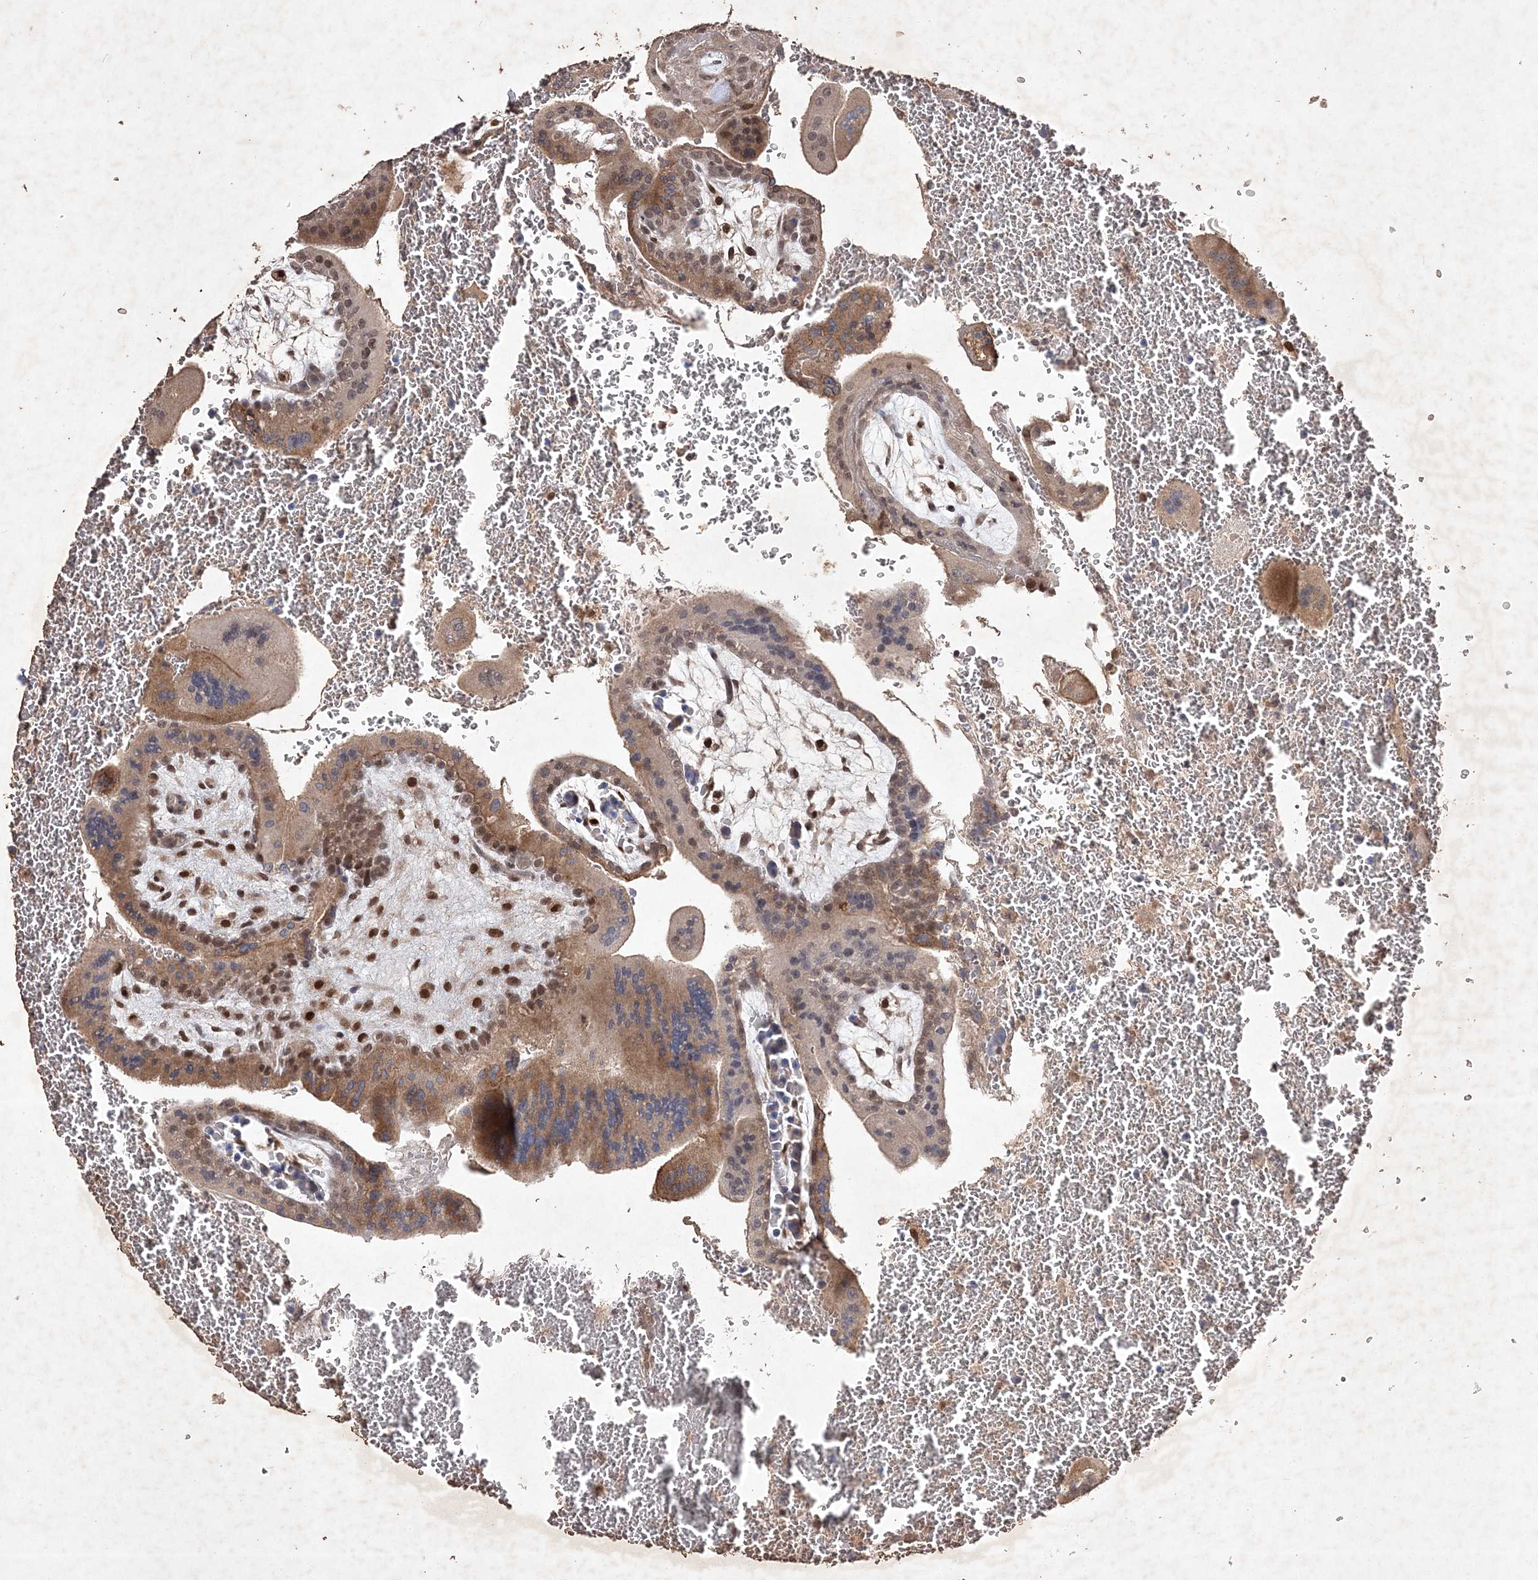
{"staining": {"intensity": "moderate", "quantity": ">75%", "location": "cytoplasmic/membranous,nuclear"}, "tissue": "placenta", "cell_type": "Trophoblastic cells", "image_type": "normal", "snomed": [{"axis": "morphology", "description": "Normal tissue, NOS"}, {"axis": "topography", "description": "Placenta"}], "caption": "IHC (DAB (3,3'-diaminobenzidine)) staining of benign placenta shows moderate cytoplasmic/membranous,nuclear protein expression in about >75% of trophoblastic cells.", "gene": "C3orf38", "patient": {"sex": "female", "age": 35}}